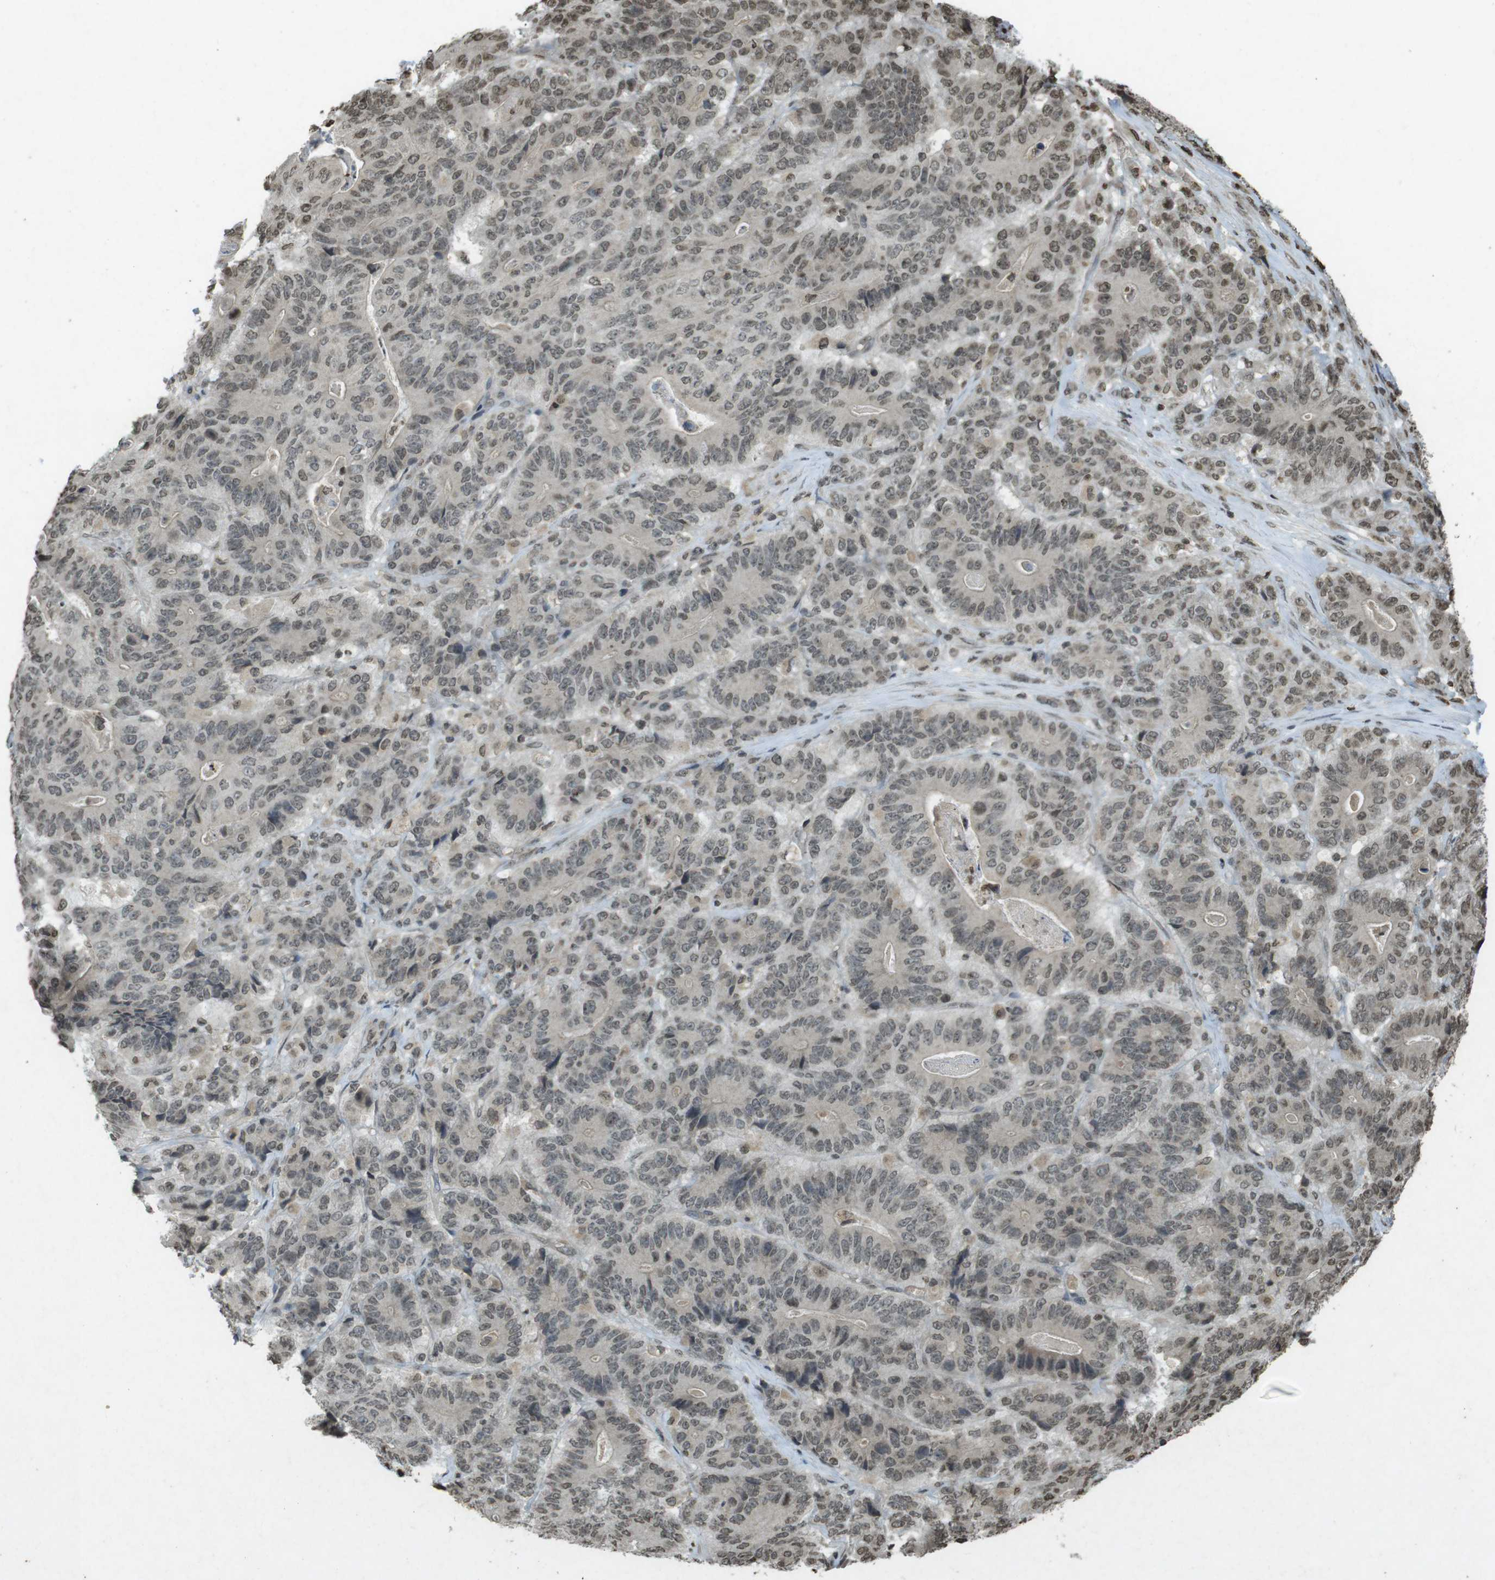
{"staining": {"intensity": "weak", "quantity": ">75%", "location": "nuclear"}, "tissue": "stomach cancer", "cell_type": "Tumor cells", "image_type": "cancer", "snomed": [{"axis": "morphology", "description": "Adenocarcinoma, NOS"}, {"axis": "topography", "description": "Stomach"}], "caption": "Stomach adenocarcinoma stained for a protein (brown) exhibits weak nuclear positive positivity in approximately >75% of tumor cells.", "gene": "ORC4", "patient": {"sex": "female", "age": 73}}